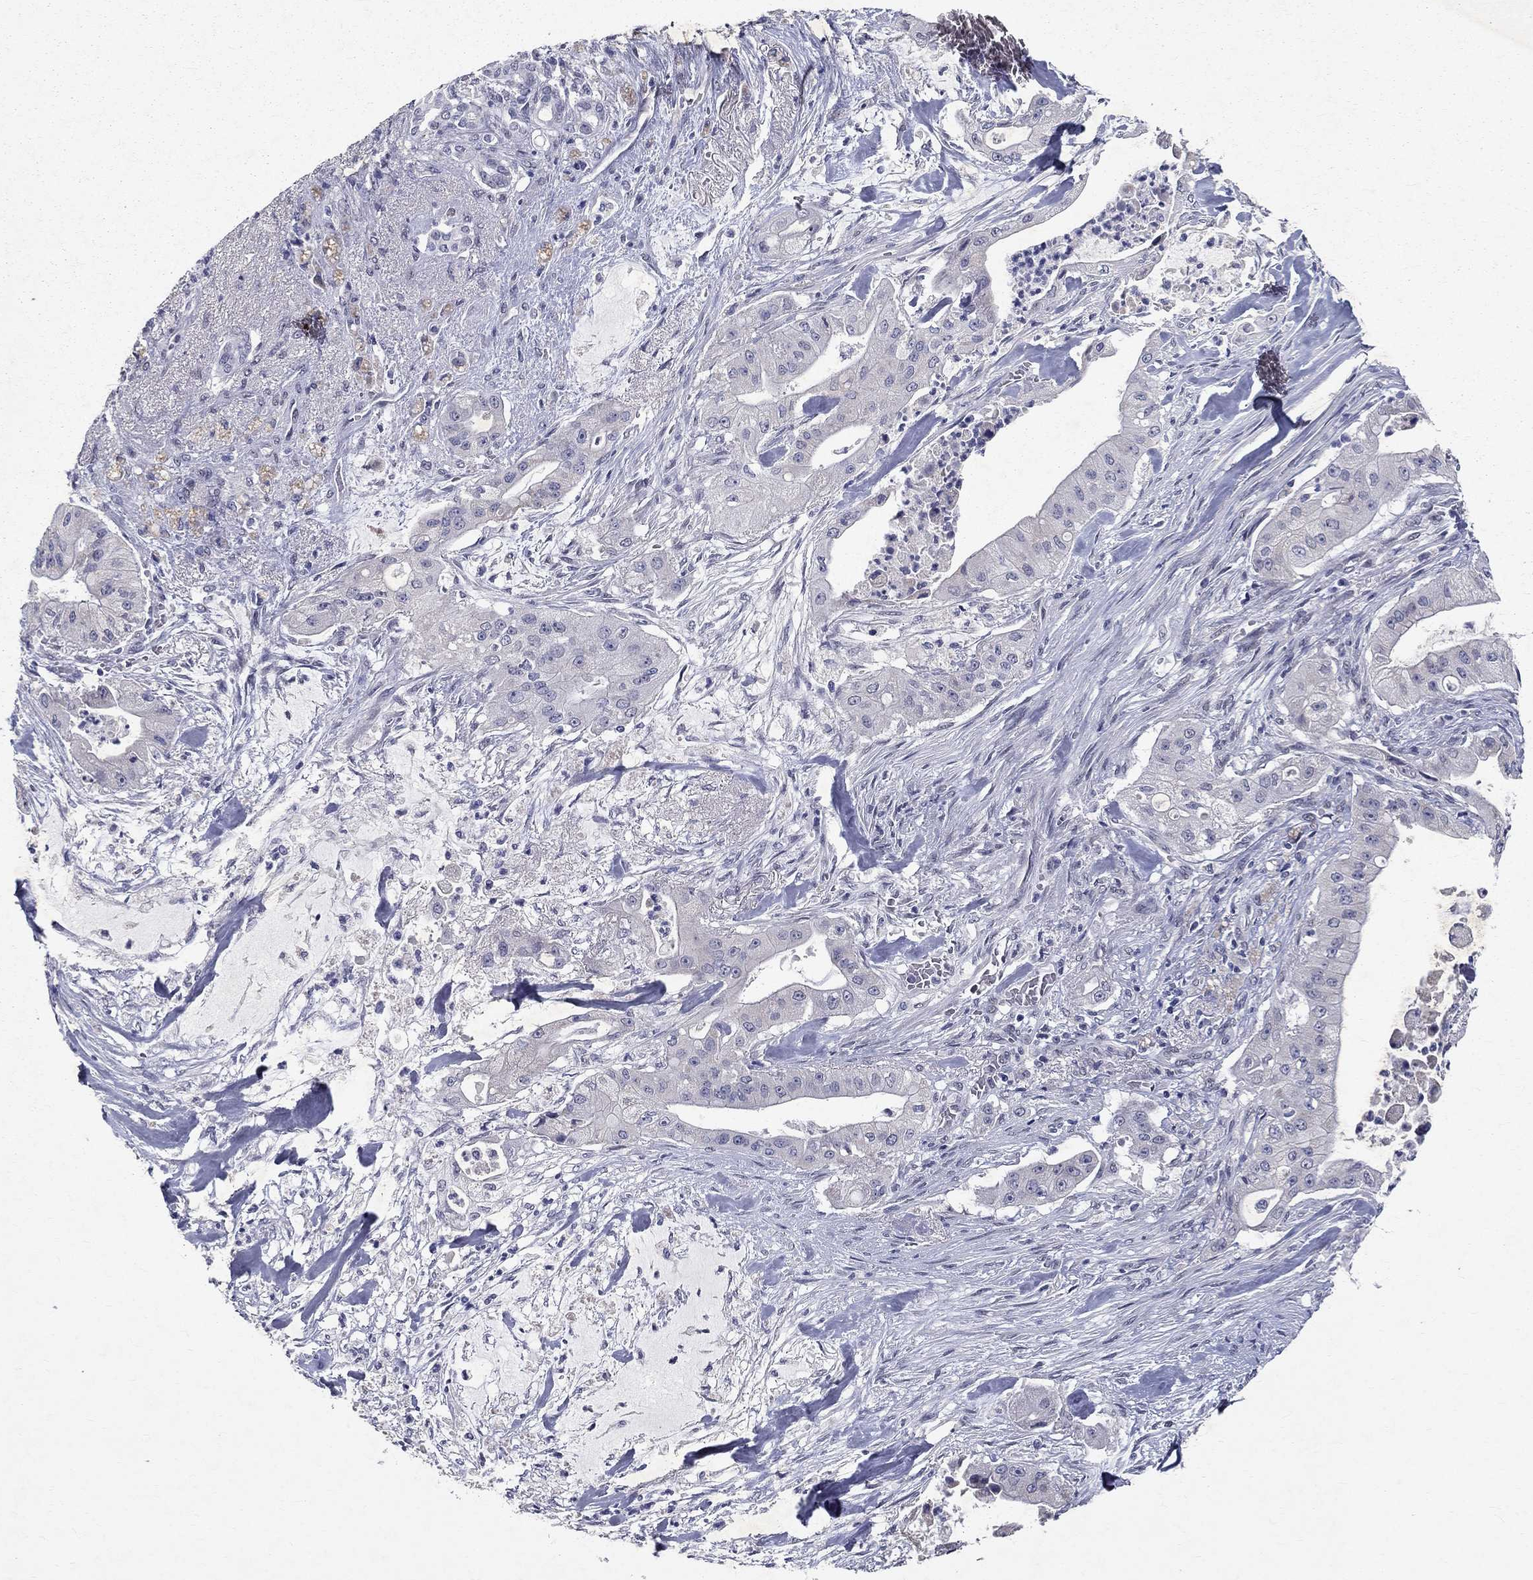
{"staining": {"intensity": "negative", "quantity": "none", "location": "none"}, "tissue": "pancreatic cancer", "cell_type": "Tumor cells", "image_type": "cancer", "snomed": [{"axis": "morphology", "description": "Normal tissue, NOS"}, {"axis": "morphology", "description": "Inflammation, NOS"}, {"axis": "morphology", "description": "Adenocarcinoma, NOS"}, {"axis": "topography", "description": "Pancreas"}], "caption": "Protein analysis of pancreatic cancer demonstrates no significant positivity in tumor cells. Nuclei are stained in blue.", "gene": "RBFOX1", "patient": {"sex": "male", "age": 57}}